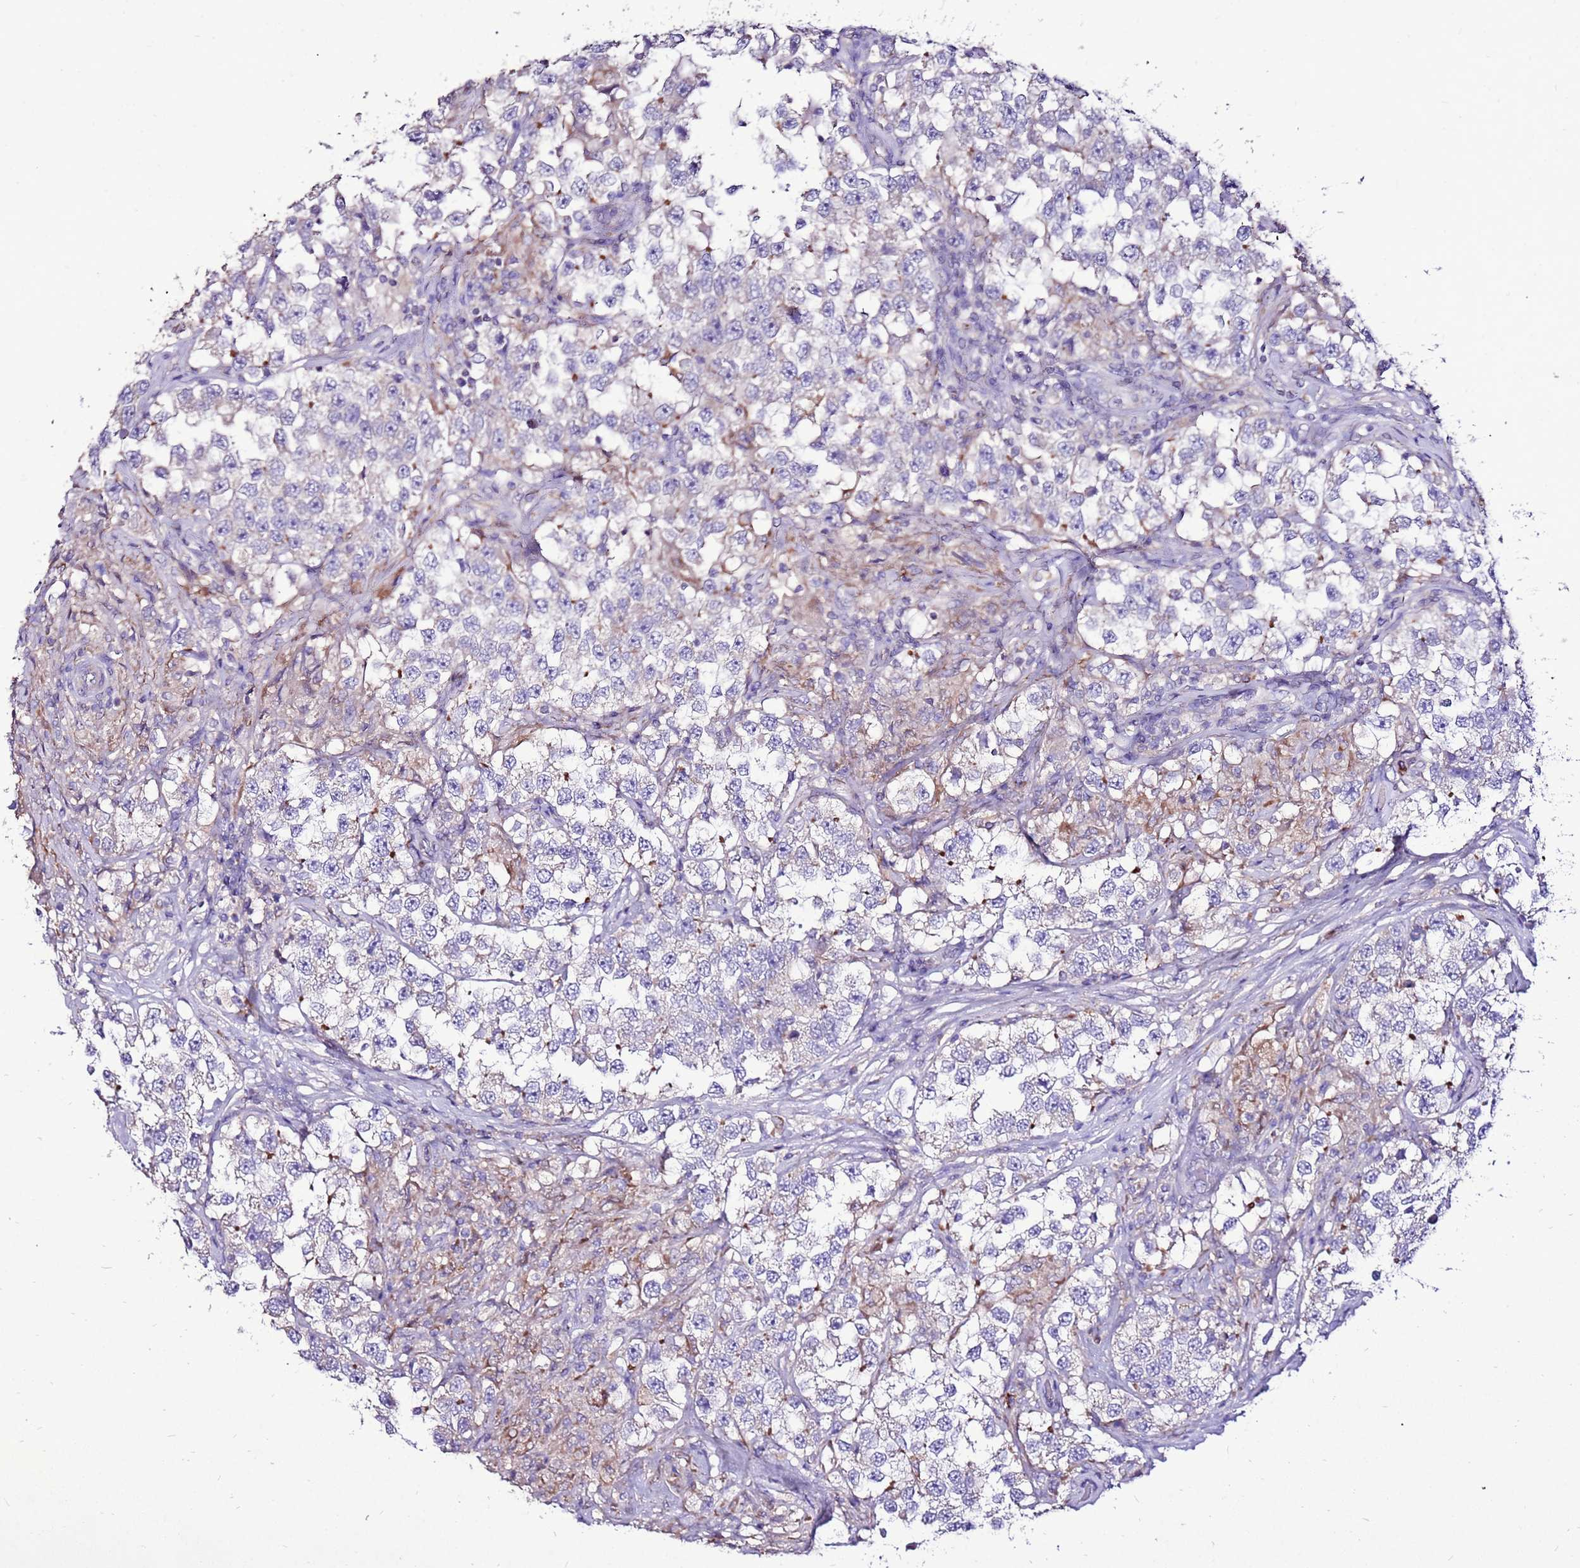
{"staining": {"intensity": "negative", "quantity": "none", "location": "none"}, "tissue": "testis cancer", "cell_type": "Tumor cells", "image_type": "cancer", "snomed": [{"axis": "morphology", "description": "Seminoma, NOS"}, {"axis": "topography", "description": "Testis"}], "caption": "A histopathology image of human seminoma (testis) is negative for staining in tumor cells.", "gene": "TMEM106C", "patient": {"sex": "male", "age": 46}}